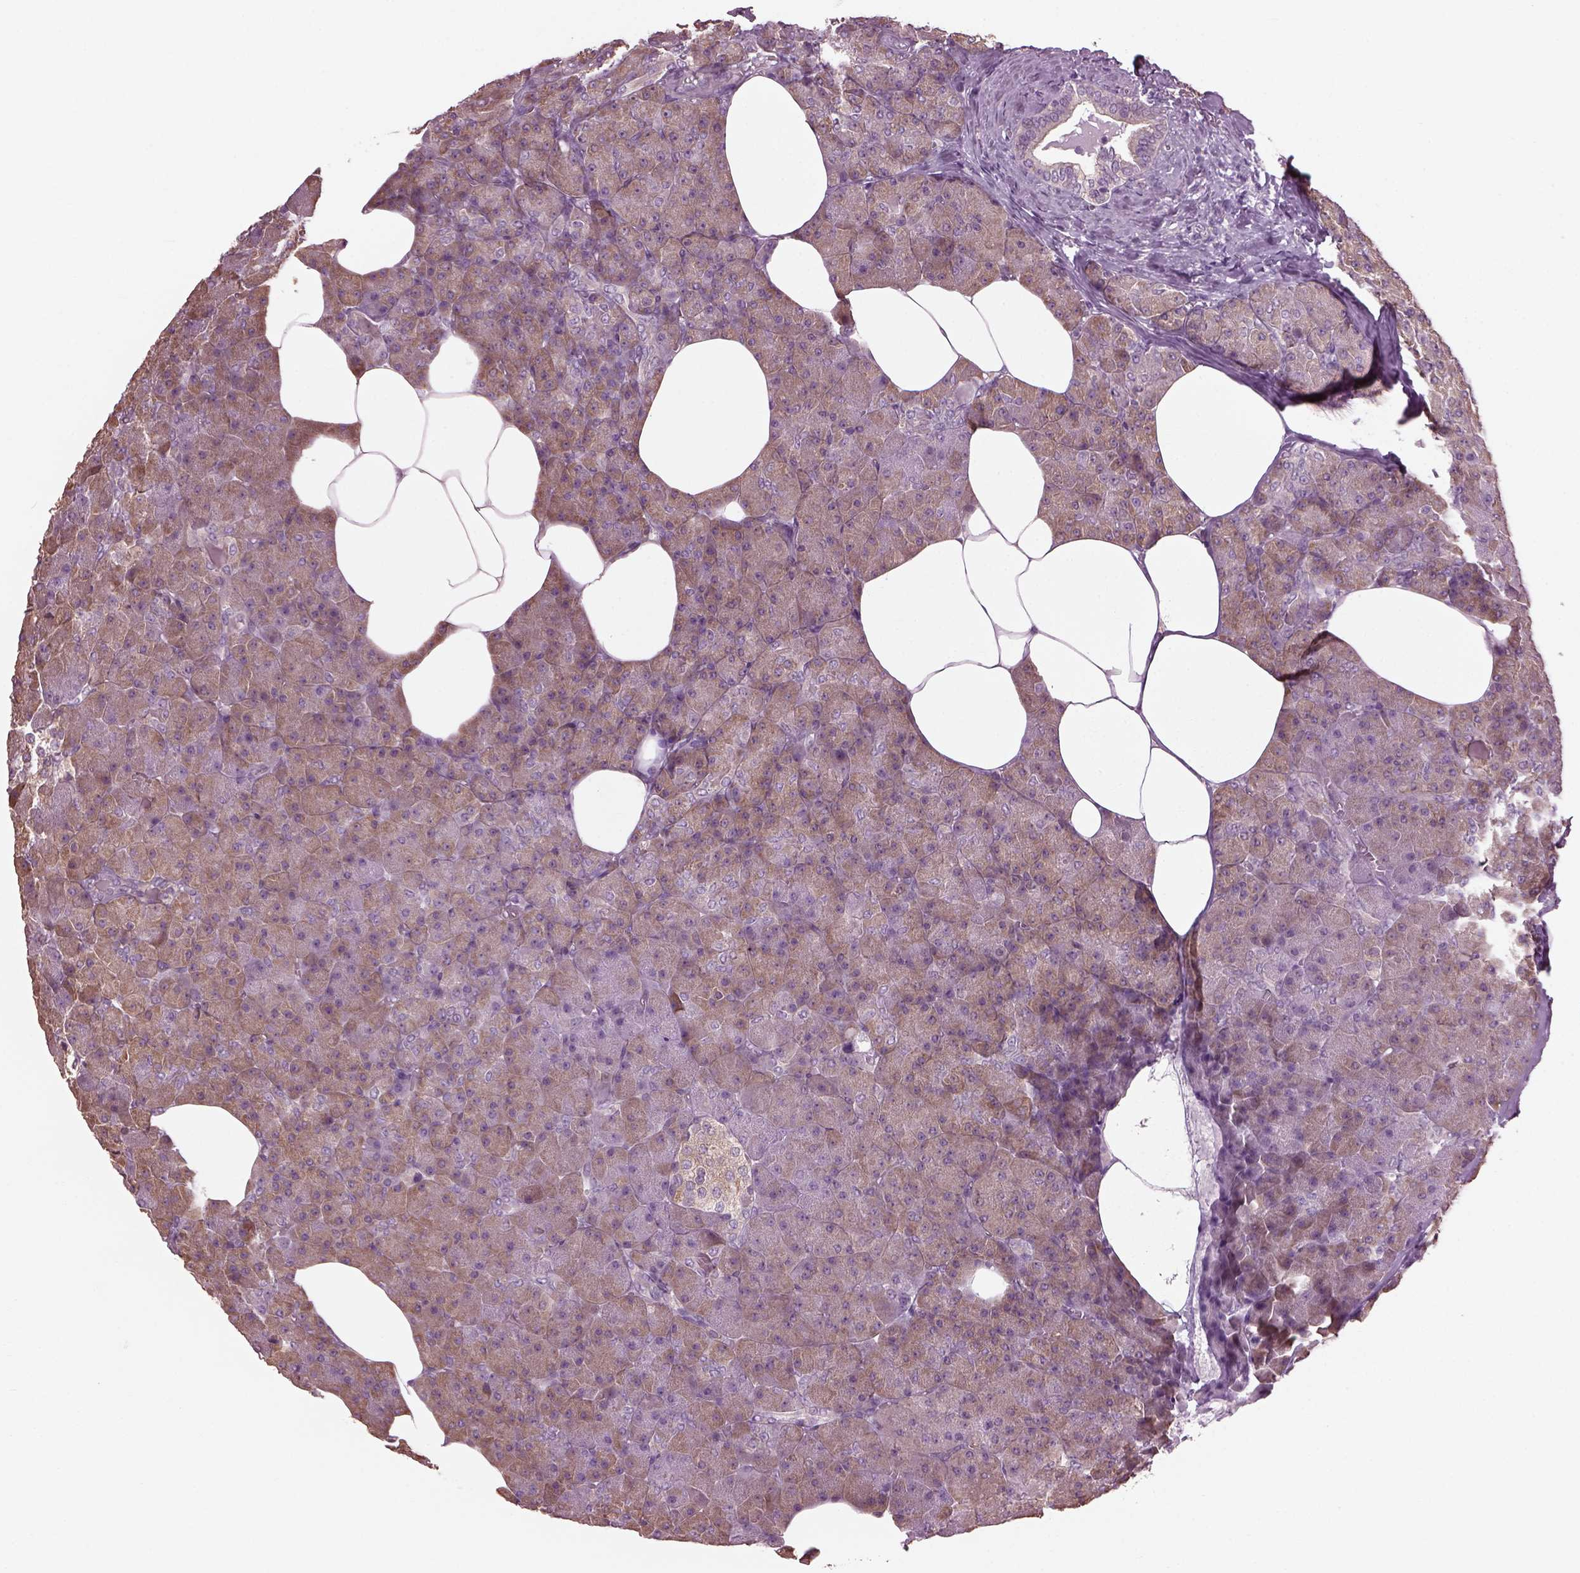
{"staining": {"intensity": "moderate", "quantity": ">75%", "location": "cytoplasmic/membranous"}, "tissue": "pancreas", "cell_type": "Exocrine glandular cells", "image_type": "normal", "snomed": [{"axis": "morphology", "description": "Normal tissue, NOS"}, {"axis": "topography", "description": "Pancreas"}], "caption": "Exocrine glandular cells reveal moderate cytoplasmic/membranous positivity in about >75% of cells in normal pancreas.", "gene": "CABP5", "patient": {"sex": "female", "age": 45}}